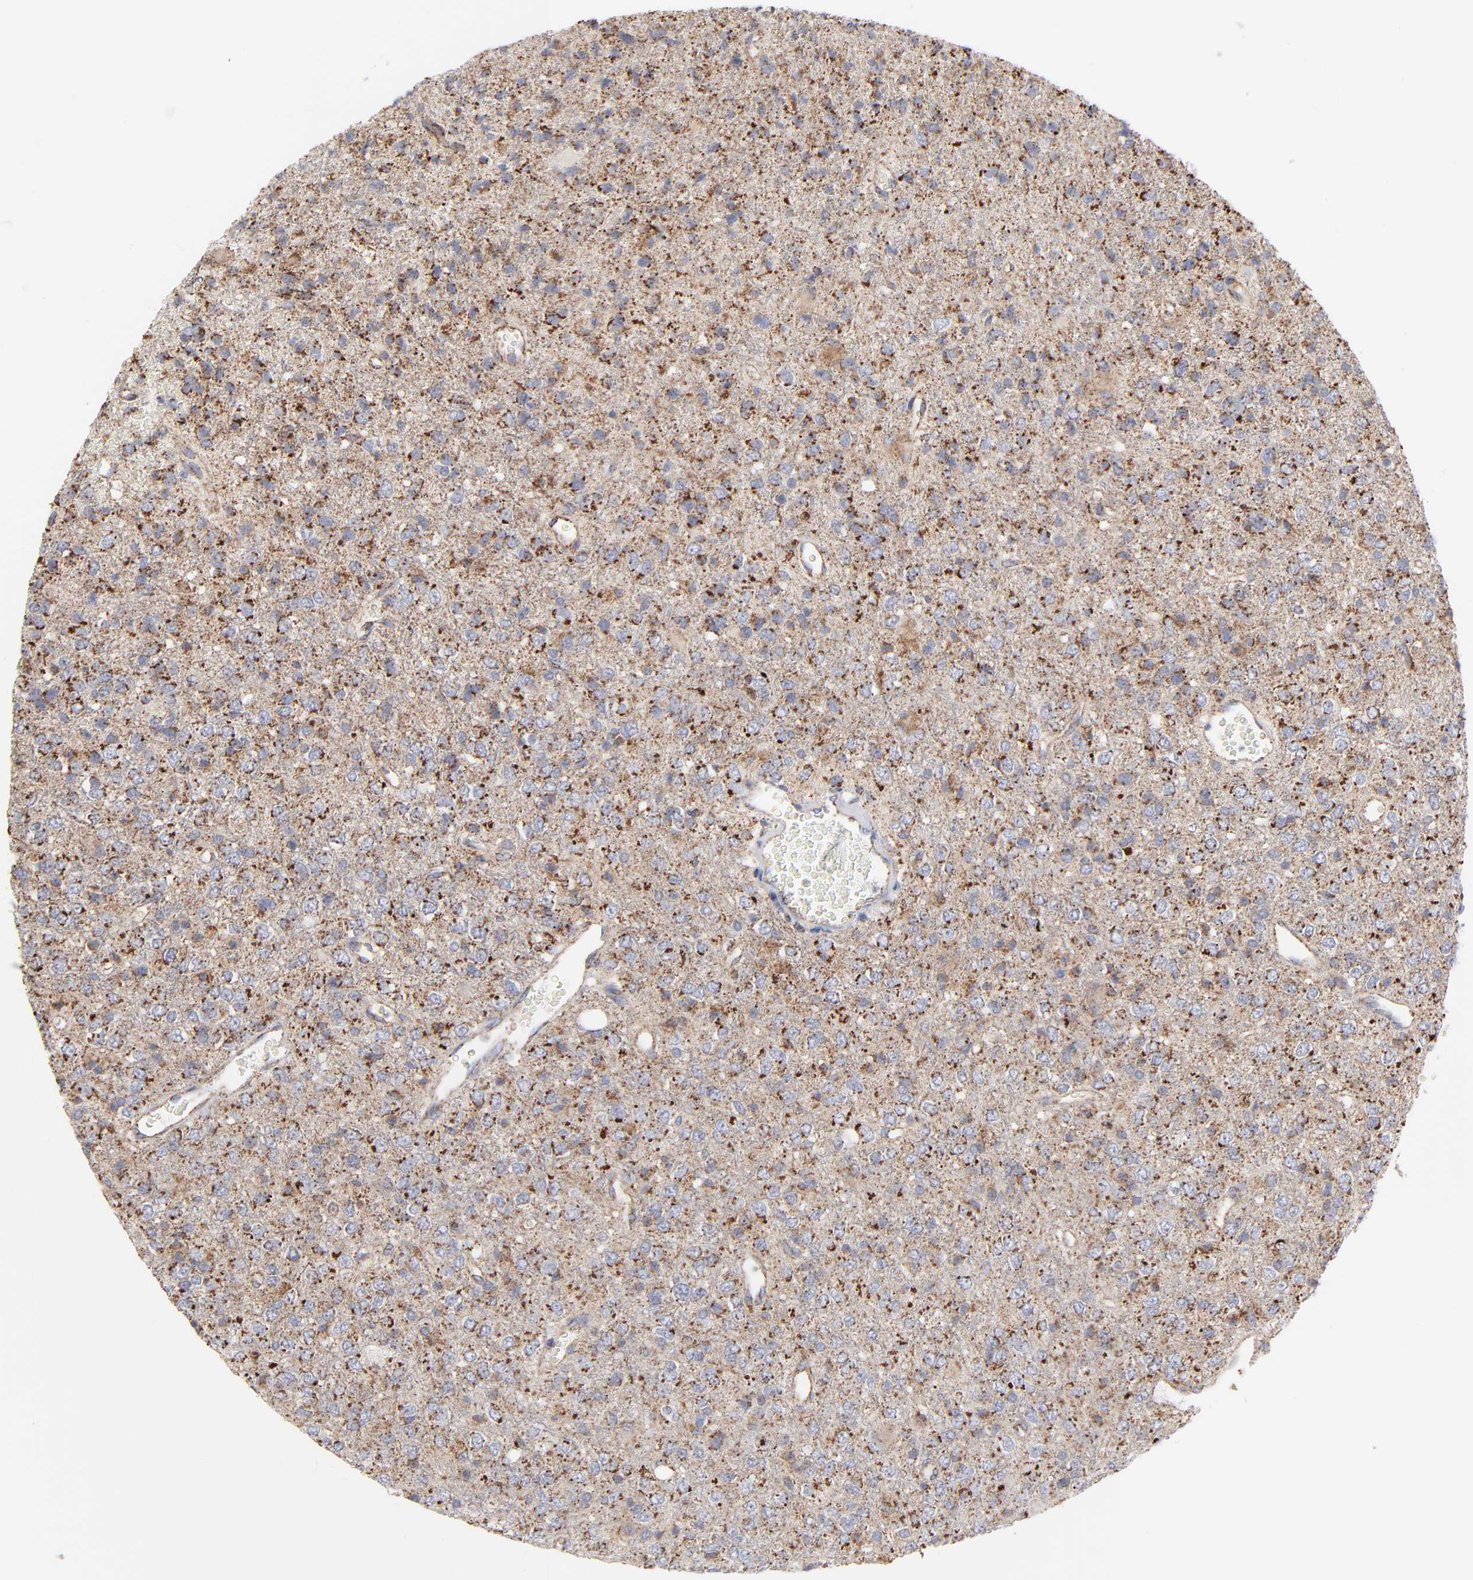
{"staining": {"intensity": "strong", "quantity": ">75%", "location": "cytoplasmic/membranous"}, "tissue": "glioma", "cell_type": "Tumor cells", "image_type": "cancer", "snomed": [{"axis": "morphology", "description": "Glioma, malignant, High grade"}, {"axis": "topography", "description": "pancreas cauda"}], "caption": "IHC of glioma reveals high levels of strong cytoplasmic/membranous staining in approximately >75% of tumor cells.", "gene": "ASB3", "patient": {"sex": "male", "age": 60}}